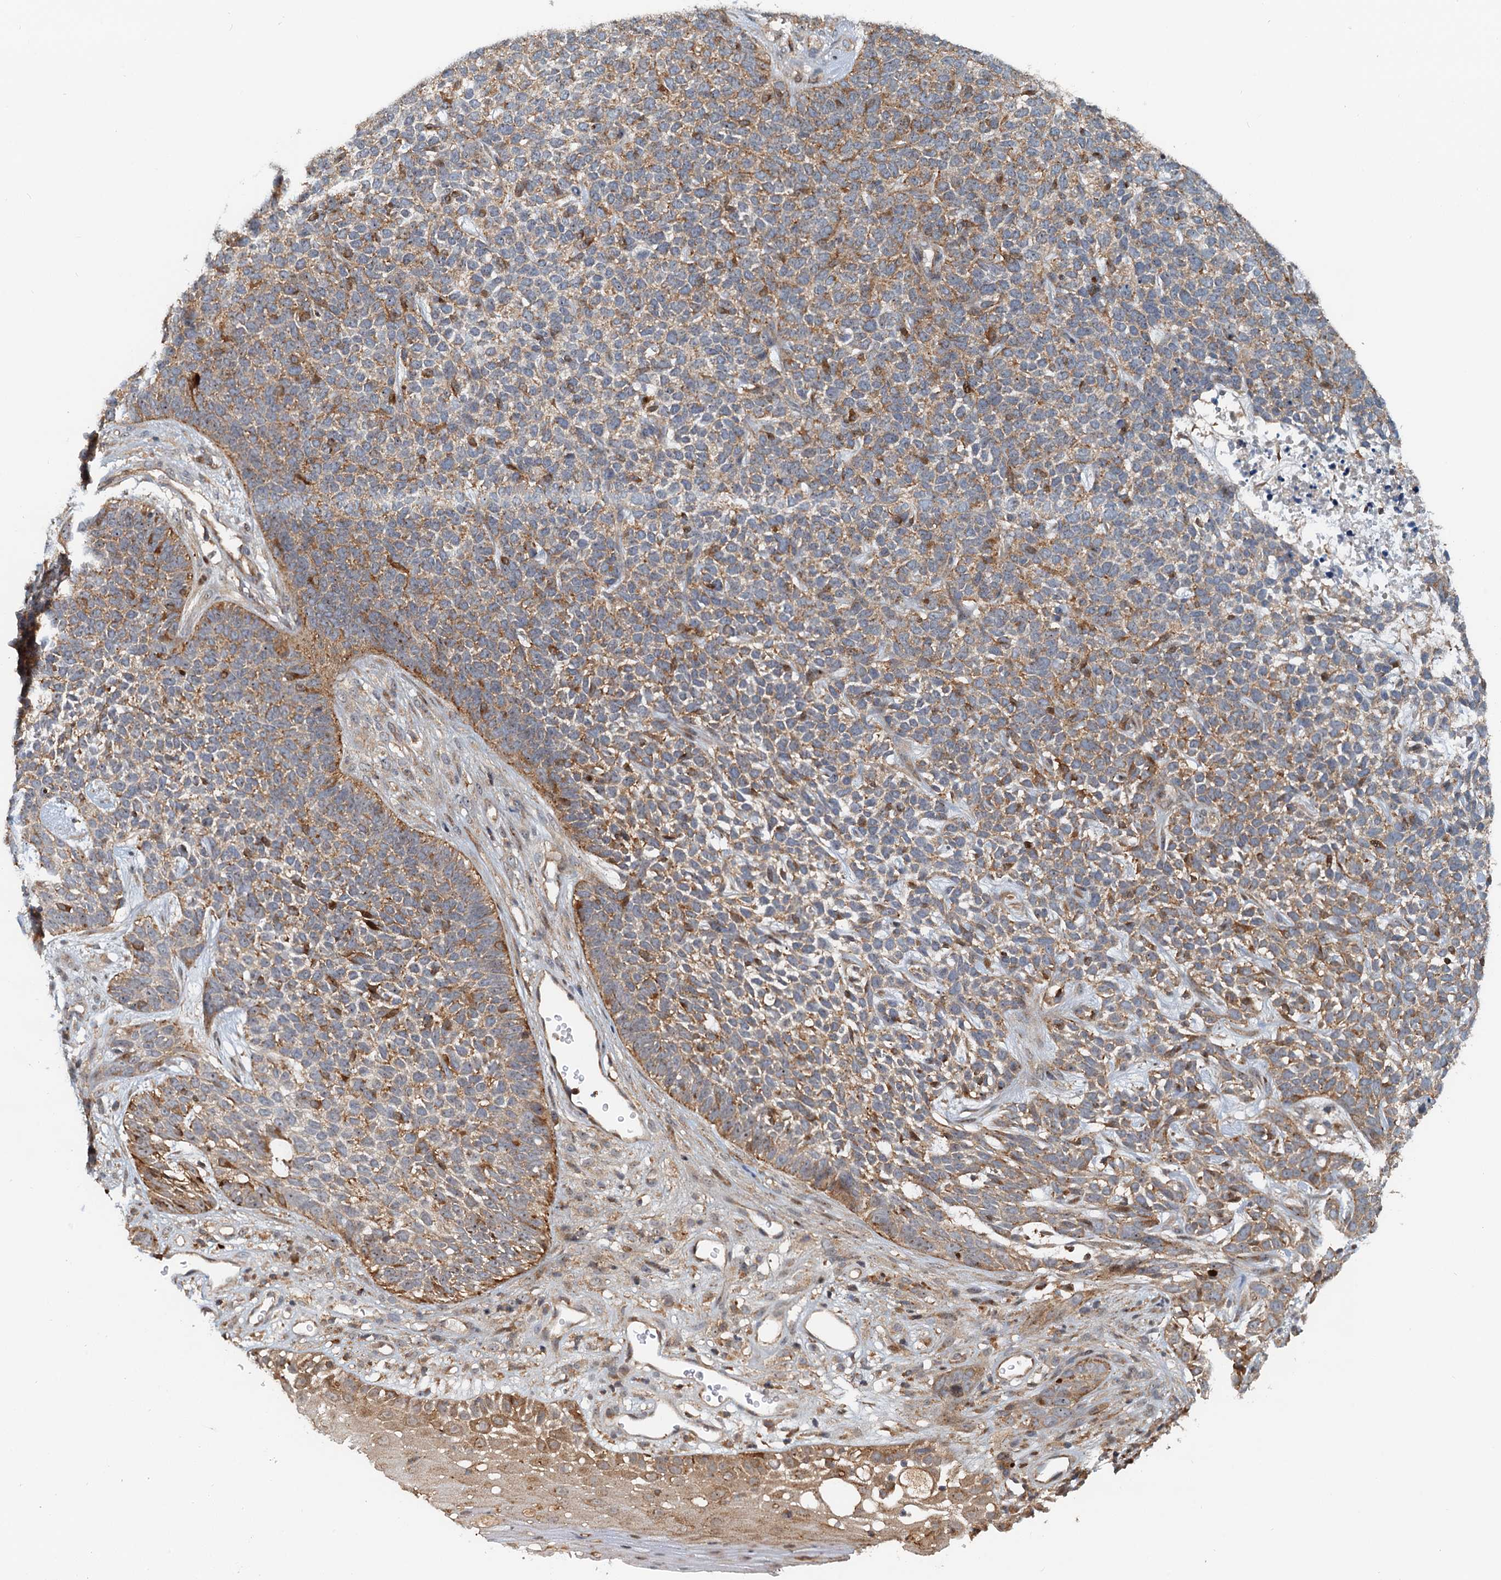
{"staining": {"intensity": "weak", "quantity": ">75%", "location": "cytoplasmic/membranous"}, "tissue": "skin cancer", "cell_type": "Tumor cells", "image_type": "cancer", "snomed": [{"axis": "morphology", "description": "Basal cell carcinoma"}, {"axis": "topography", "description": "Skin"}], "caption": "Skin basal cell carcinoma was stained to show a protein in brown. There is low levels of weak cytoplasmic/membranous positivity in about >75% of tumor cells.", "gene": "TOLLIP", "patient": {"sex": "female", "age": 84}}